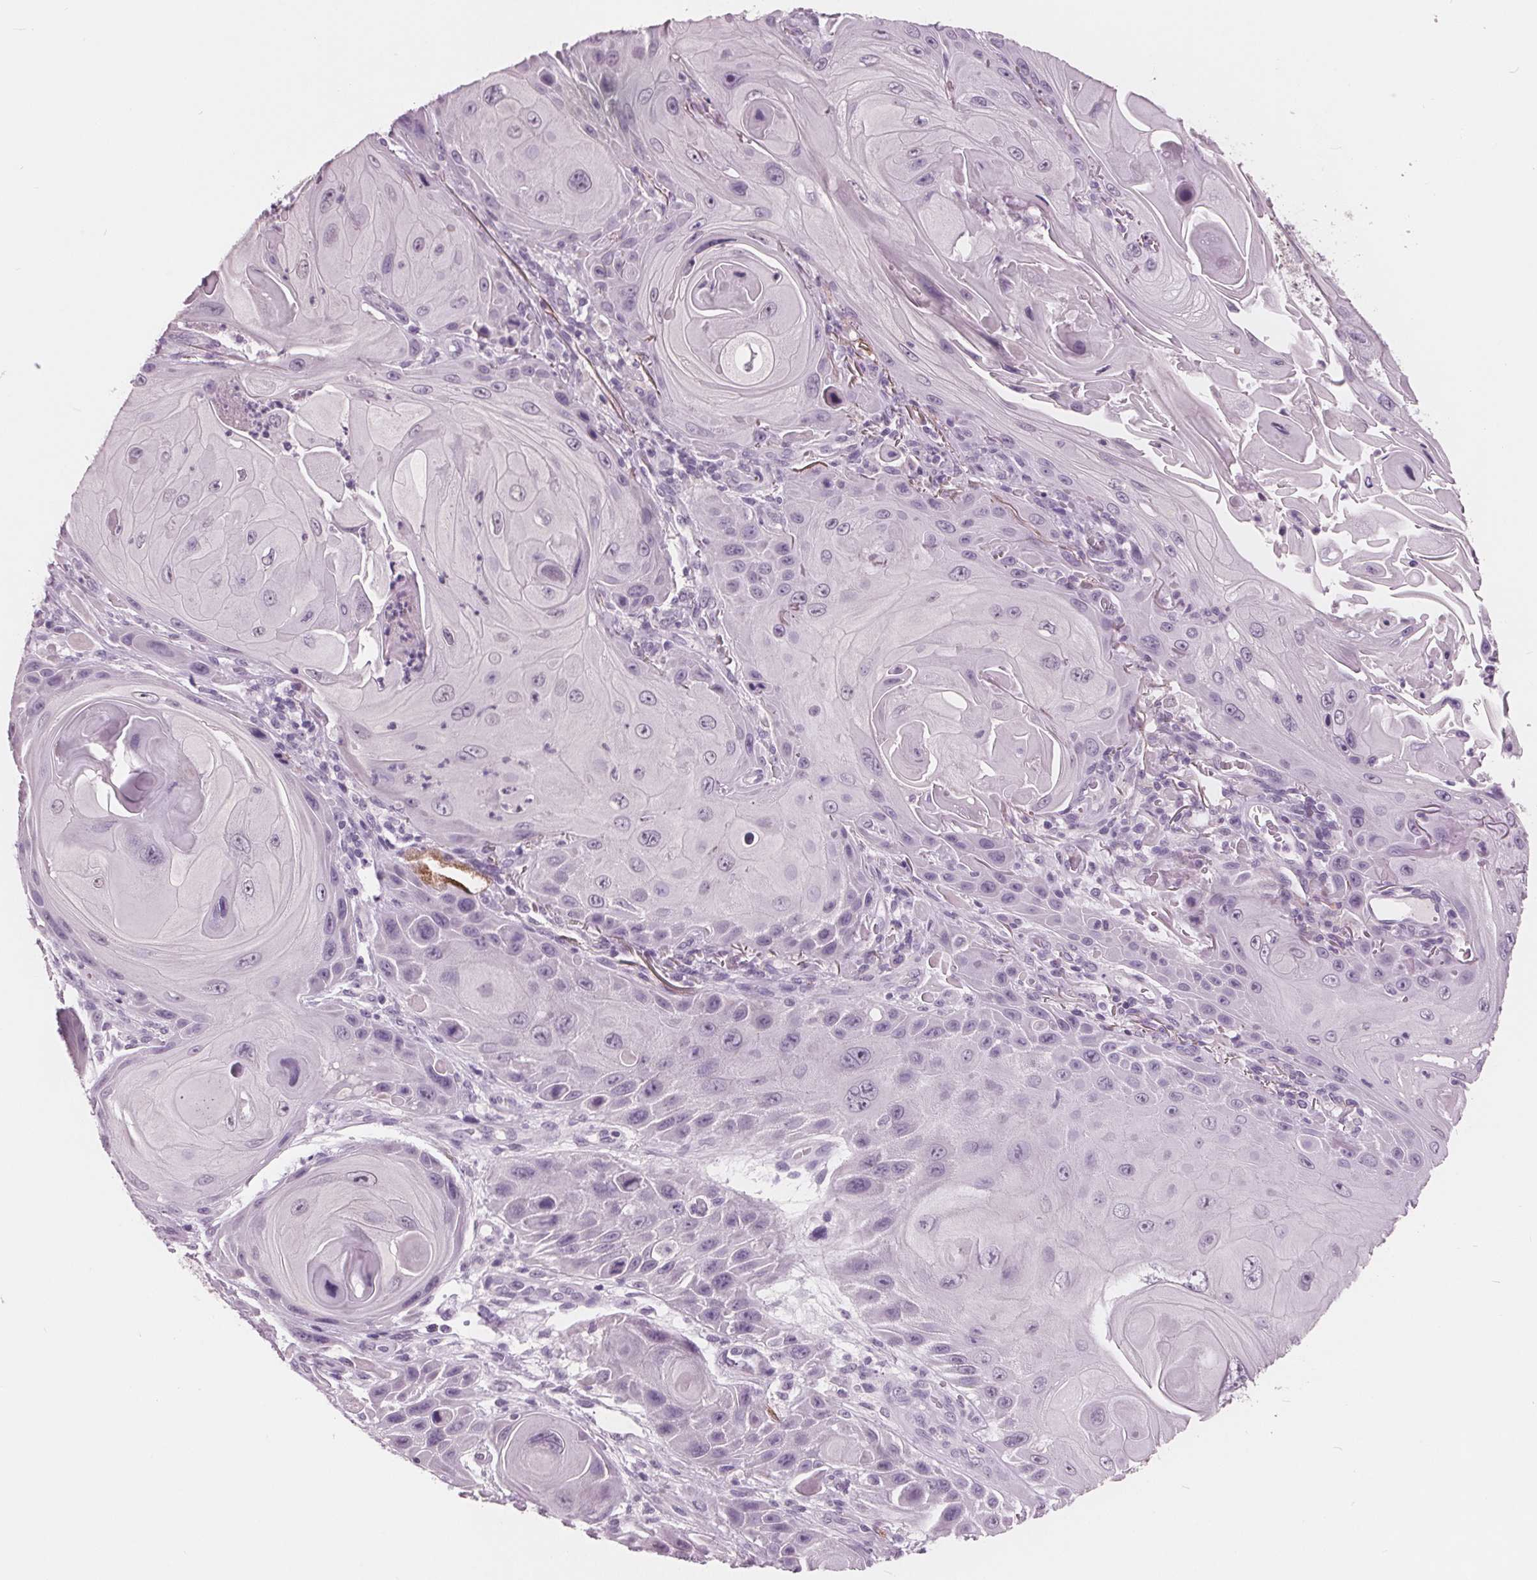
{"staining": {"intensity": "negative", "quantity": "none", "location": "none"}, "tissue": "skin cancer", "cell_type": "Tumor cells", "image_type": "cancer", "snomed": [{"axis": "morphology", "description": "Squamous cell carcinoma, NOS"}, {"axis": "topography", "description": "Skin"}], "caption": "This is an IHC image of skin squamous cell carcinoma. There is no expression in tumor cells.", "gene": "AMBP", "patient": {"sex": "female", "age": 94}}